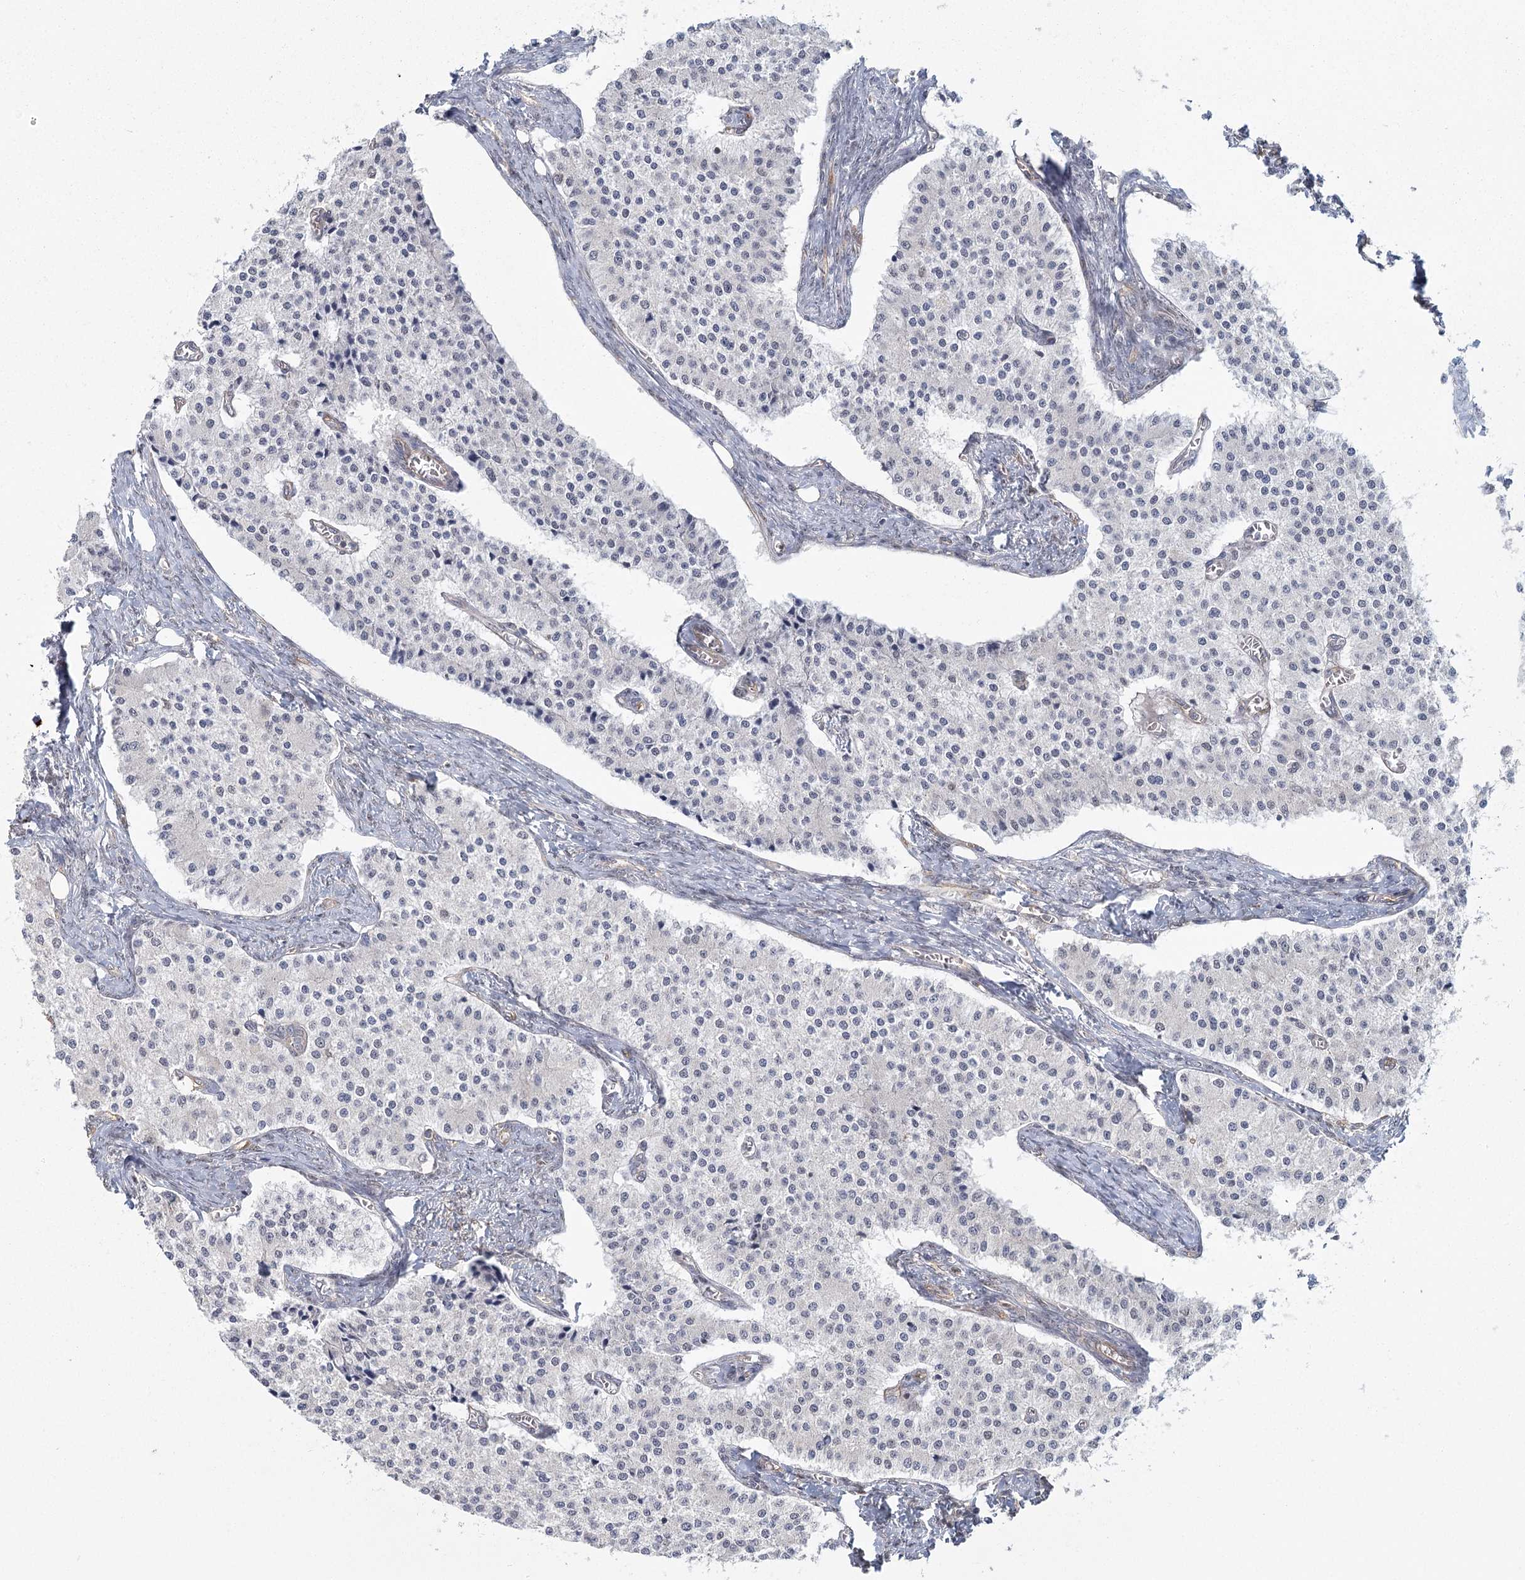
{"staining": {"intensity": "negative", "quantity": "none", "location": "none"}, "tissue": "carcinoid", "cell_type": "Tumor cells", "image_type": "cancer", "snomed": [{"axis": "morphology", "description": "Carcinoid, malignant, NOS"}, {"axis": "topography", "description": "Colon"}], "caption": "Immunohistochemistry (IHC) image of neoplastic tissue: human carcinoid (malignant) stained with DAB demonstrates no significant protein expression in tumor cells.", "gene": "USP11", "patient": {"sex": "female", "age": 52}}